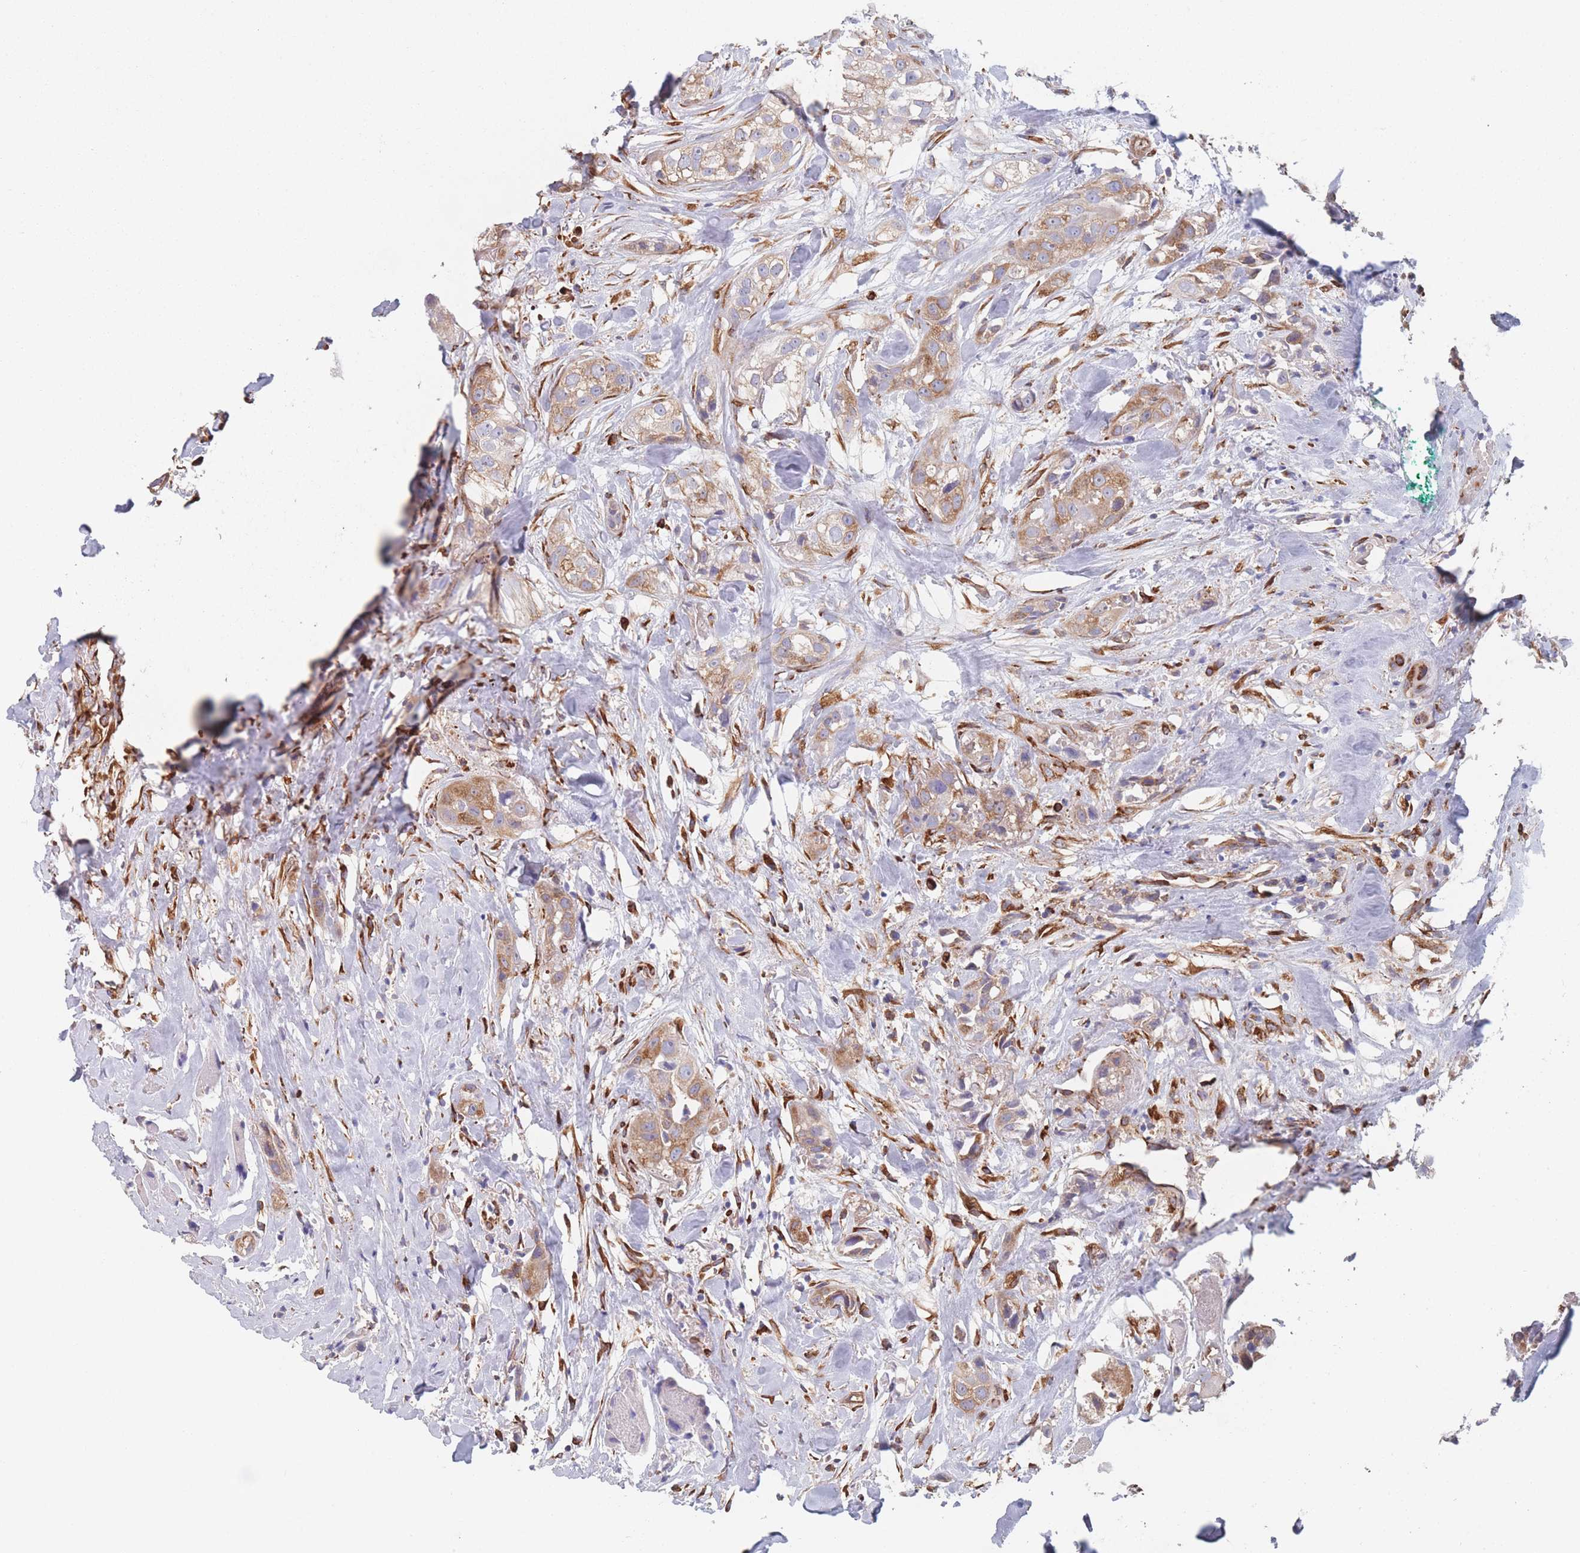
{"staining": {"intensity": "moderate", "quantity": ">75%", "location": "cytoplasmic/membranous"}, "tissue": "head and neck cancer", "cell_type": "Tumor cells", "image_type": "cancer", "snomed": [{"axis": "morphology", "description": "Normal tissue, NOS"}, {"axis": "morphology", "description": "Squamous cell carcinoma, NOS"}, {"axis": "topography", "description": "Skeletal muscle"}, {"axis": "topography", "description": "Head-Neck"}], "caption": "Immunohistochemistry micrograph of human head and neck cancer (squamous cell carcinoma) stained for a protein (brown), which reveals medium levels of moderate cytoplasmic/membranous positivity in about >75% of tumor cells.", "gene": "EEF1B2", "patient": {"sex": "male", "age": 51}}